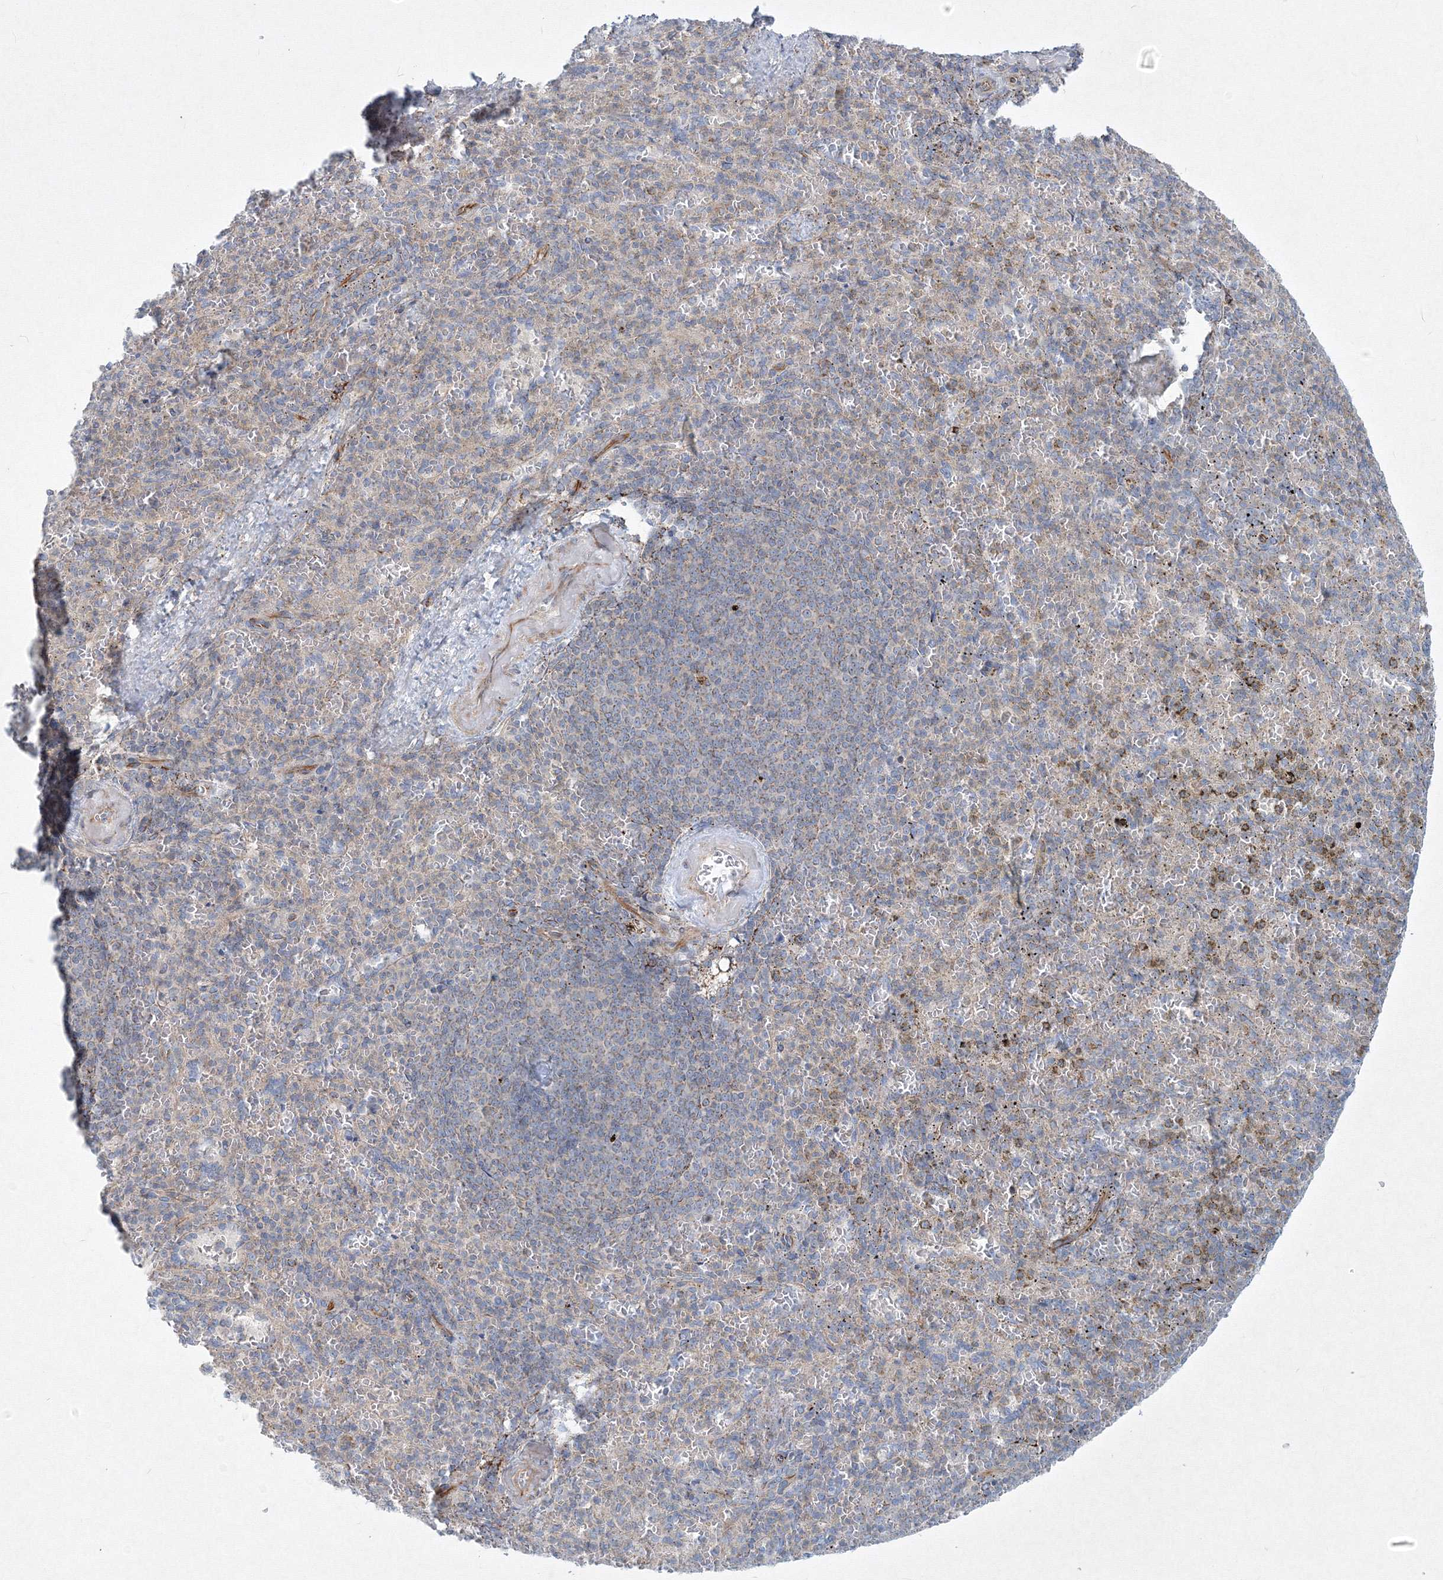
{"staining": {"intensity": "negative", "quantity": "none", "location": "none"}, "tissue": "spleen", "cell_type": "Cells in red pulp", "image_type": "normal", "snomed": [{"axis": "morphology", "description": "Normal tissue, NOS"}, {"axis": "topography", "description": "Spleen"}], "caption": "High power microscopy histopathology image of an immunohistochemistry (IHC) image of unremarkable spleen, revealing no significant positivity in cells in red pulp. (DAB IHC visualized using brightfield microscopy, high magnification).", "gene": "WDR49", "patient": {"sex": "female", "age": 74}}